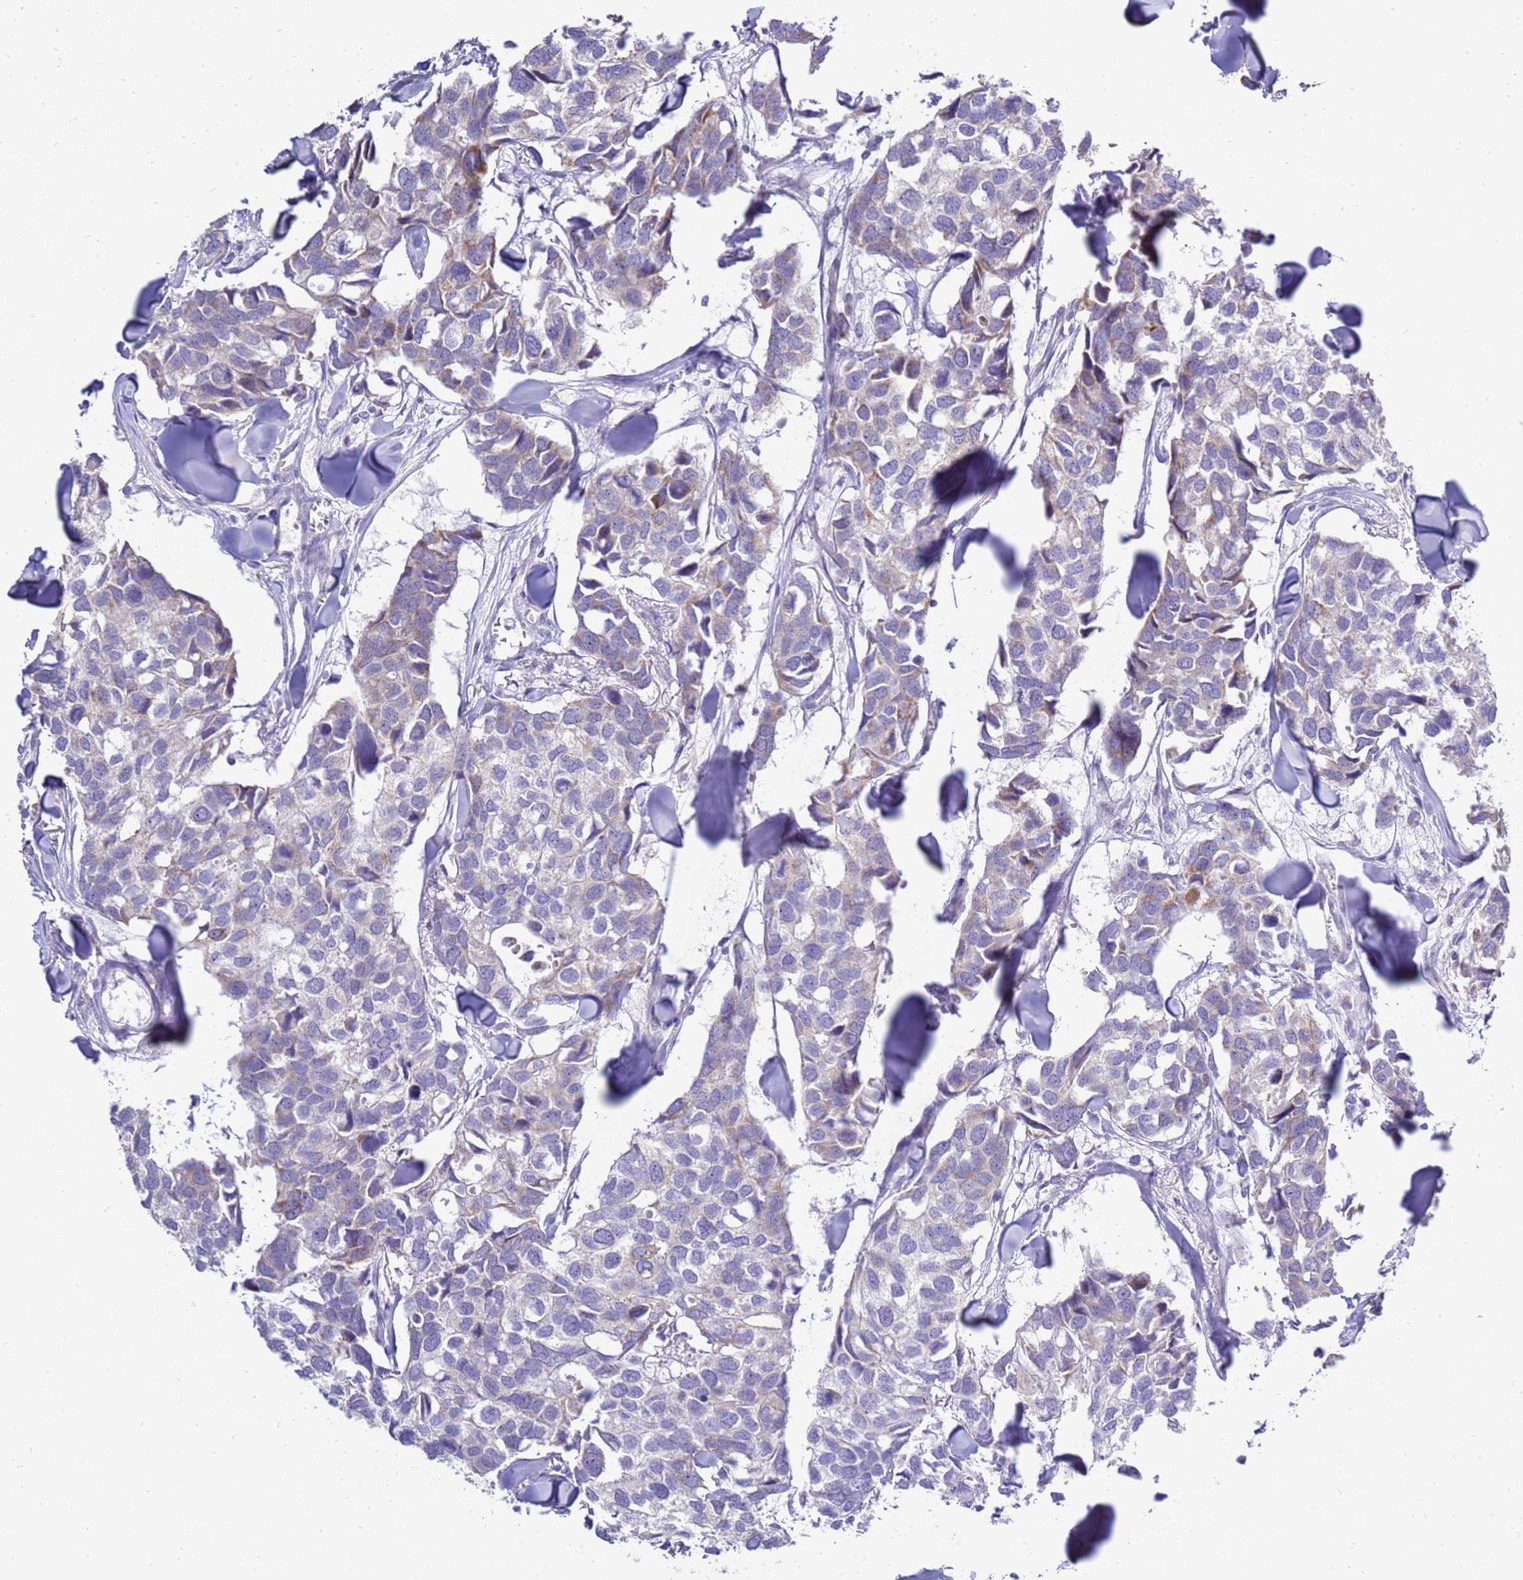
{"staining": {"intensity": "weak", "quantity": "<25%", "location": "cytoplasmic/membranous"}, "tissue": "breast cancer", "cell_type": "Tumor cells", "image_type": "cancer", "snomed": [{"axis": "morphology", "description": "Duct carcinoma"}, {"axis": "topography", "description": "Breast"}], "caption": "IHC micrograph of breast cancer (infiltrating ductal carcinoma) stained for a protein (brown), which shows no expression in tumor cells. (IHC, brightfield microscopy, high magnification).", "gene": "IGF1R", "patient": {"sex": "female", "age": 83}}